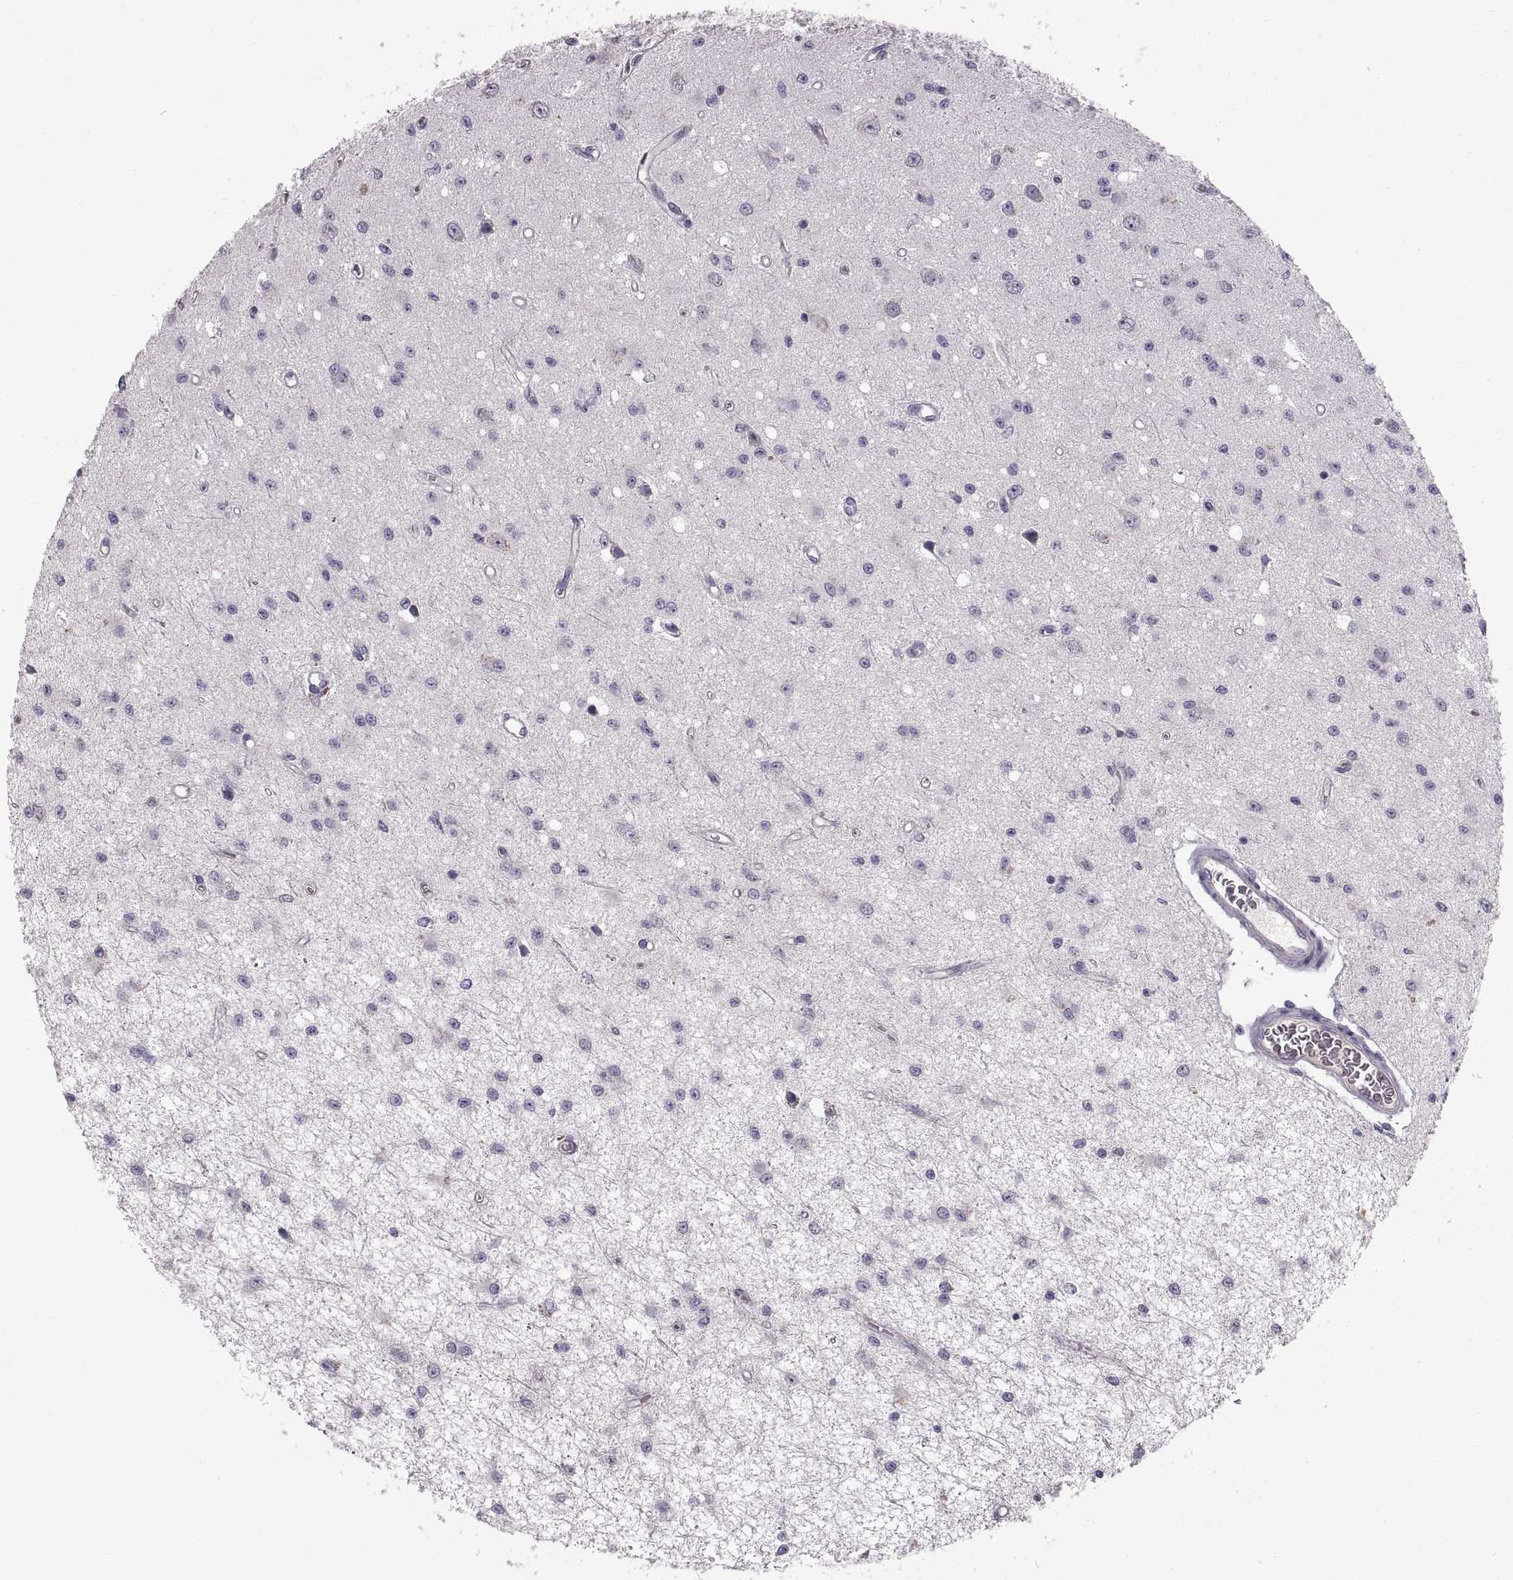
{"staining": {"intensity": "negative", "quantity": "none", "location": "none"}, "tissue": "glioma", "cell_type": "Tumor cells", "image_type": "cancer", "snomed": [{"axis": "morphology", "description": "Glioma, malignant, Low grade"}, {"axis": "topography", "description": "Brain"}], "caption": "Photomicrograph shows no significant protein staining in tumor cells of glioma.", "gene": "WFDC8", "patient": {"sex": "female", "age": 45}}